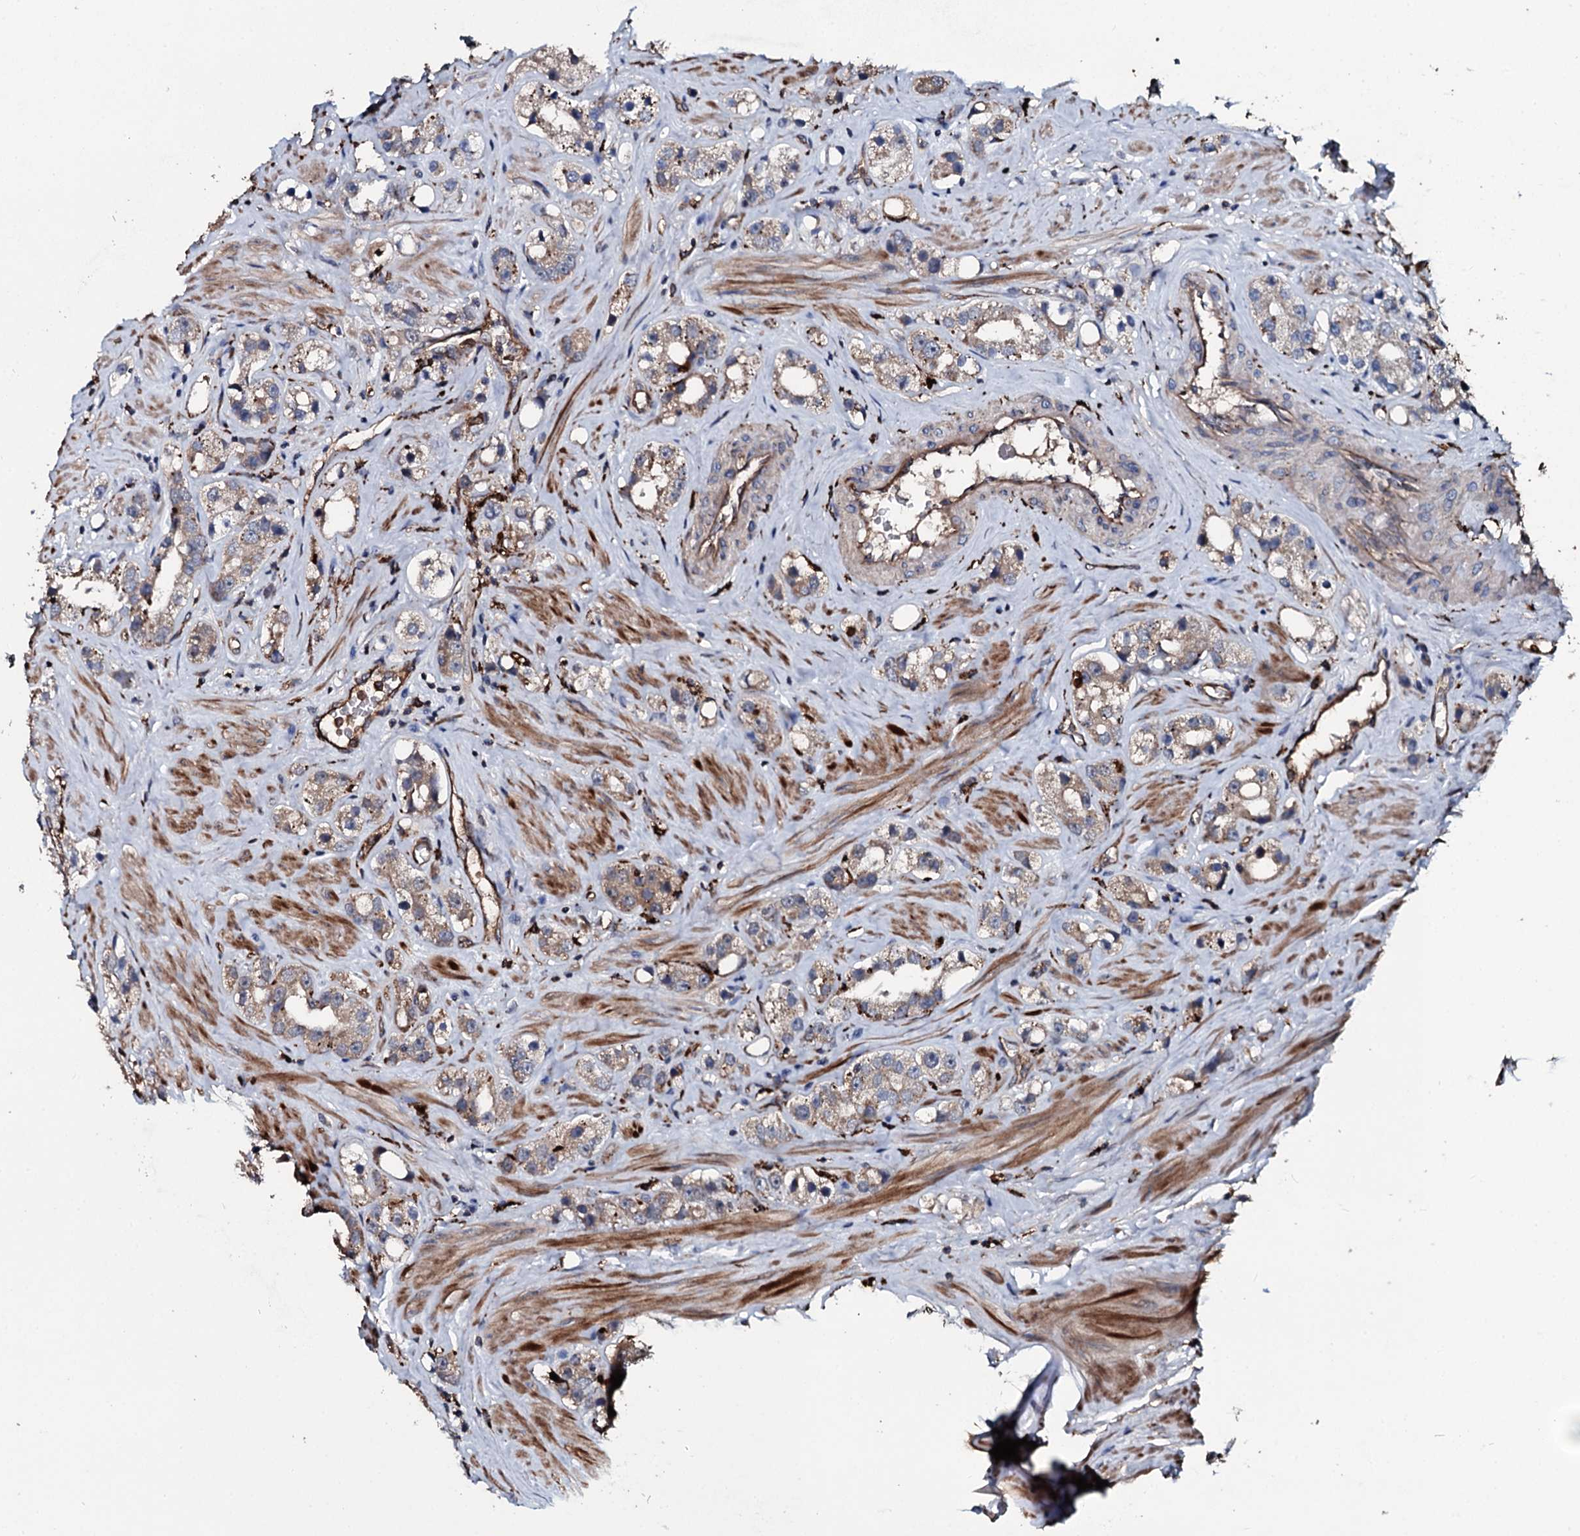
{"staining": {"intensity": "weak", "quantity": "25%-75%", "location": "cytoplasmic/membranous"}, "tissue": "prostate cancer", "cell_type": "Tumor cells", "image_type": "cancer", "snomed": [{"axis": "morphology", "description": "Adenocarcinoma, NOS"}, {"axis": "topography", "description": "Prostate"}], "caption": "Approximately 25%-75% of tumor cells in prostate cancer demonstrate weak cytoplasmic/membranous protein expression as visualized by brown immunohistochemical staining.", "gene": "TPGS2", "patient": {"sex": "male", "age": 79}}